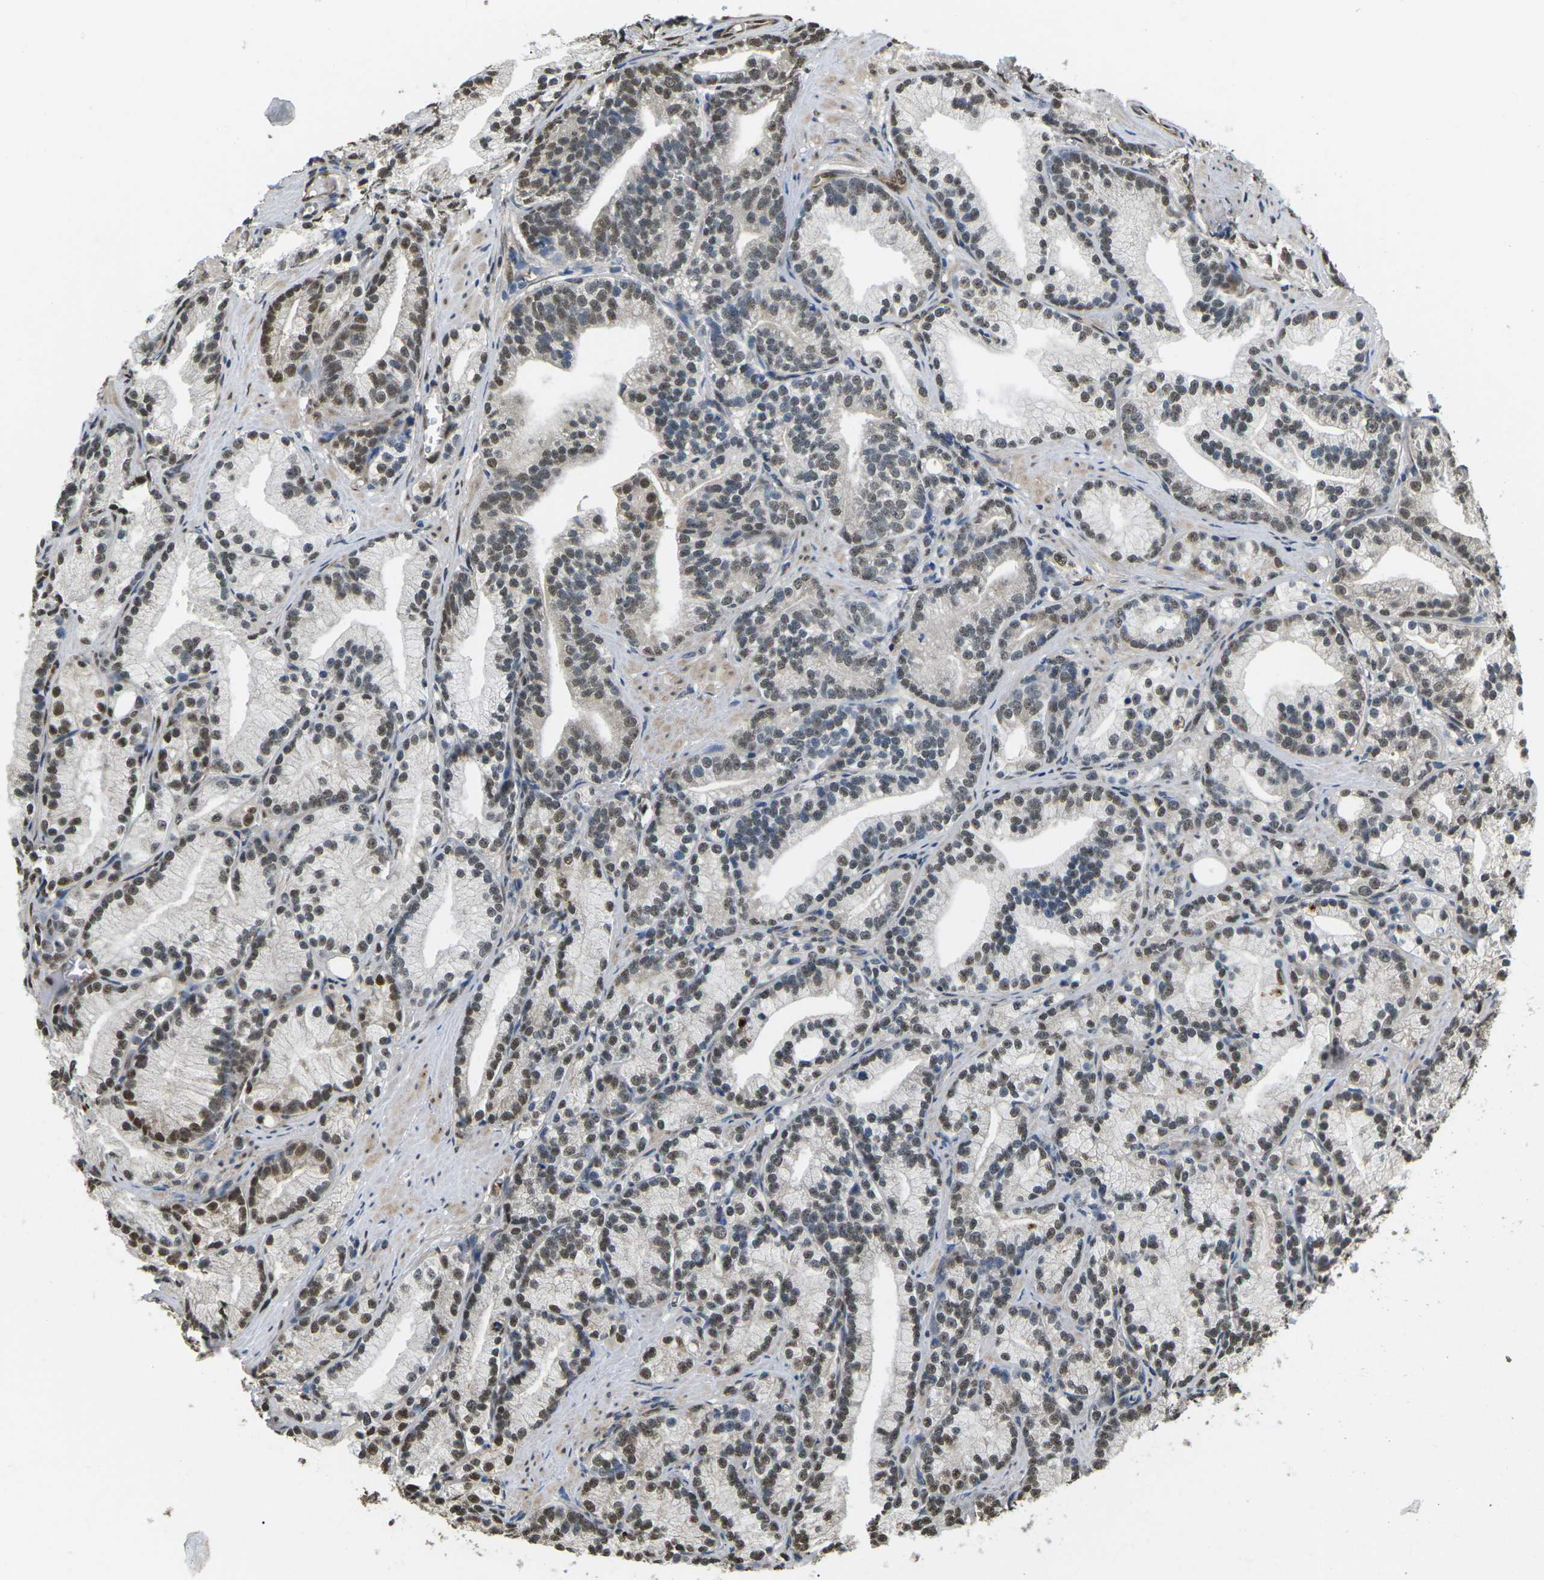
{"staining": {"intensity": "moderate", "quantity": ">75%", "location": "nuclear"}, "tissue": "prostate cancer", "cell_type": "Tumor cells", "image_type": "cancer", "snomed": [{"axis": "morphology", "description": "Adenocarcinoma, Low grade"}, {"axis": "topography", "description": "Prostate"}], "caption": "IHC (DAB (3,3'-diaminobenzidine)) staining of prostate cancer demonstrates moderate nuclear protein positivity in approximately >75% of tumor cells. (DAB (3,3'-diaminobenzidine) IHC with brightfield microscopy, high magnification).", "gene": "ERBB4", "patient": {"sex": "male", "age": 89}}